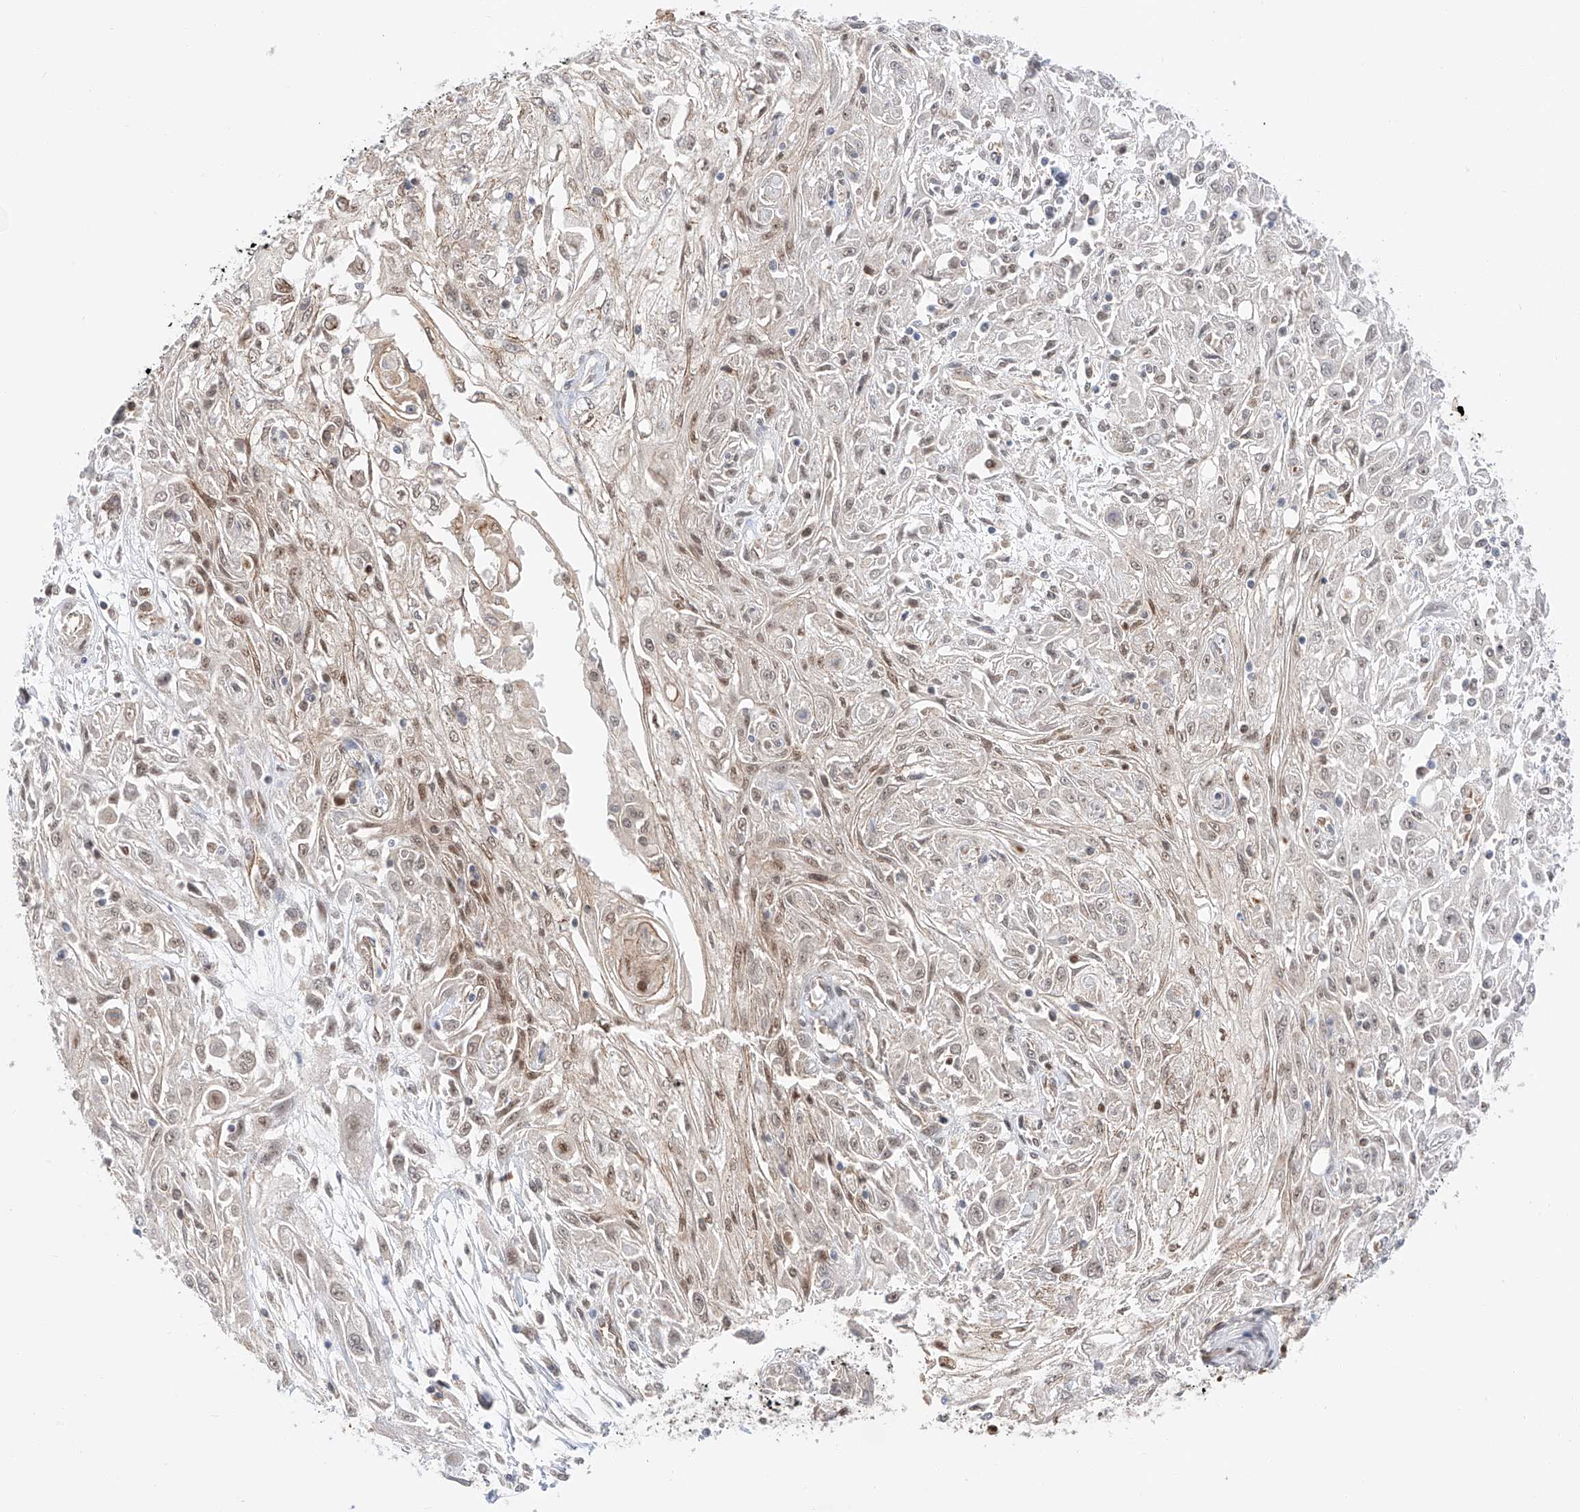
{"staining": {"intensity": "weak", "quantity": "25%-75%", "location": "nuclear"}, "tissue": "skin cancer", "cell_type": "Tumor cells", "image_type": "cancer", "snomed": [{"axis": "morphology", "description": "Squamous cell carcinoma, NOS"}, {"axis": "morphology", "description": "Squamous cell carcinoma, metastatic, NOS"}, {"axis": "topography", "description": "Skin"}, {"axis": "topography", "description": "Lymph node"}], "caption": "Tumor cells exhibit low levels of weak nuclear staining in about 25%-75% of cells in human skin cancer (metastatic squamous cell carcinoma).", "gene": "POGK", "patient": {"sex": "male", "age": 75}}